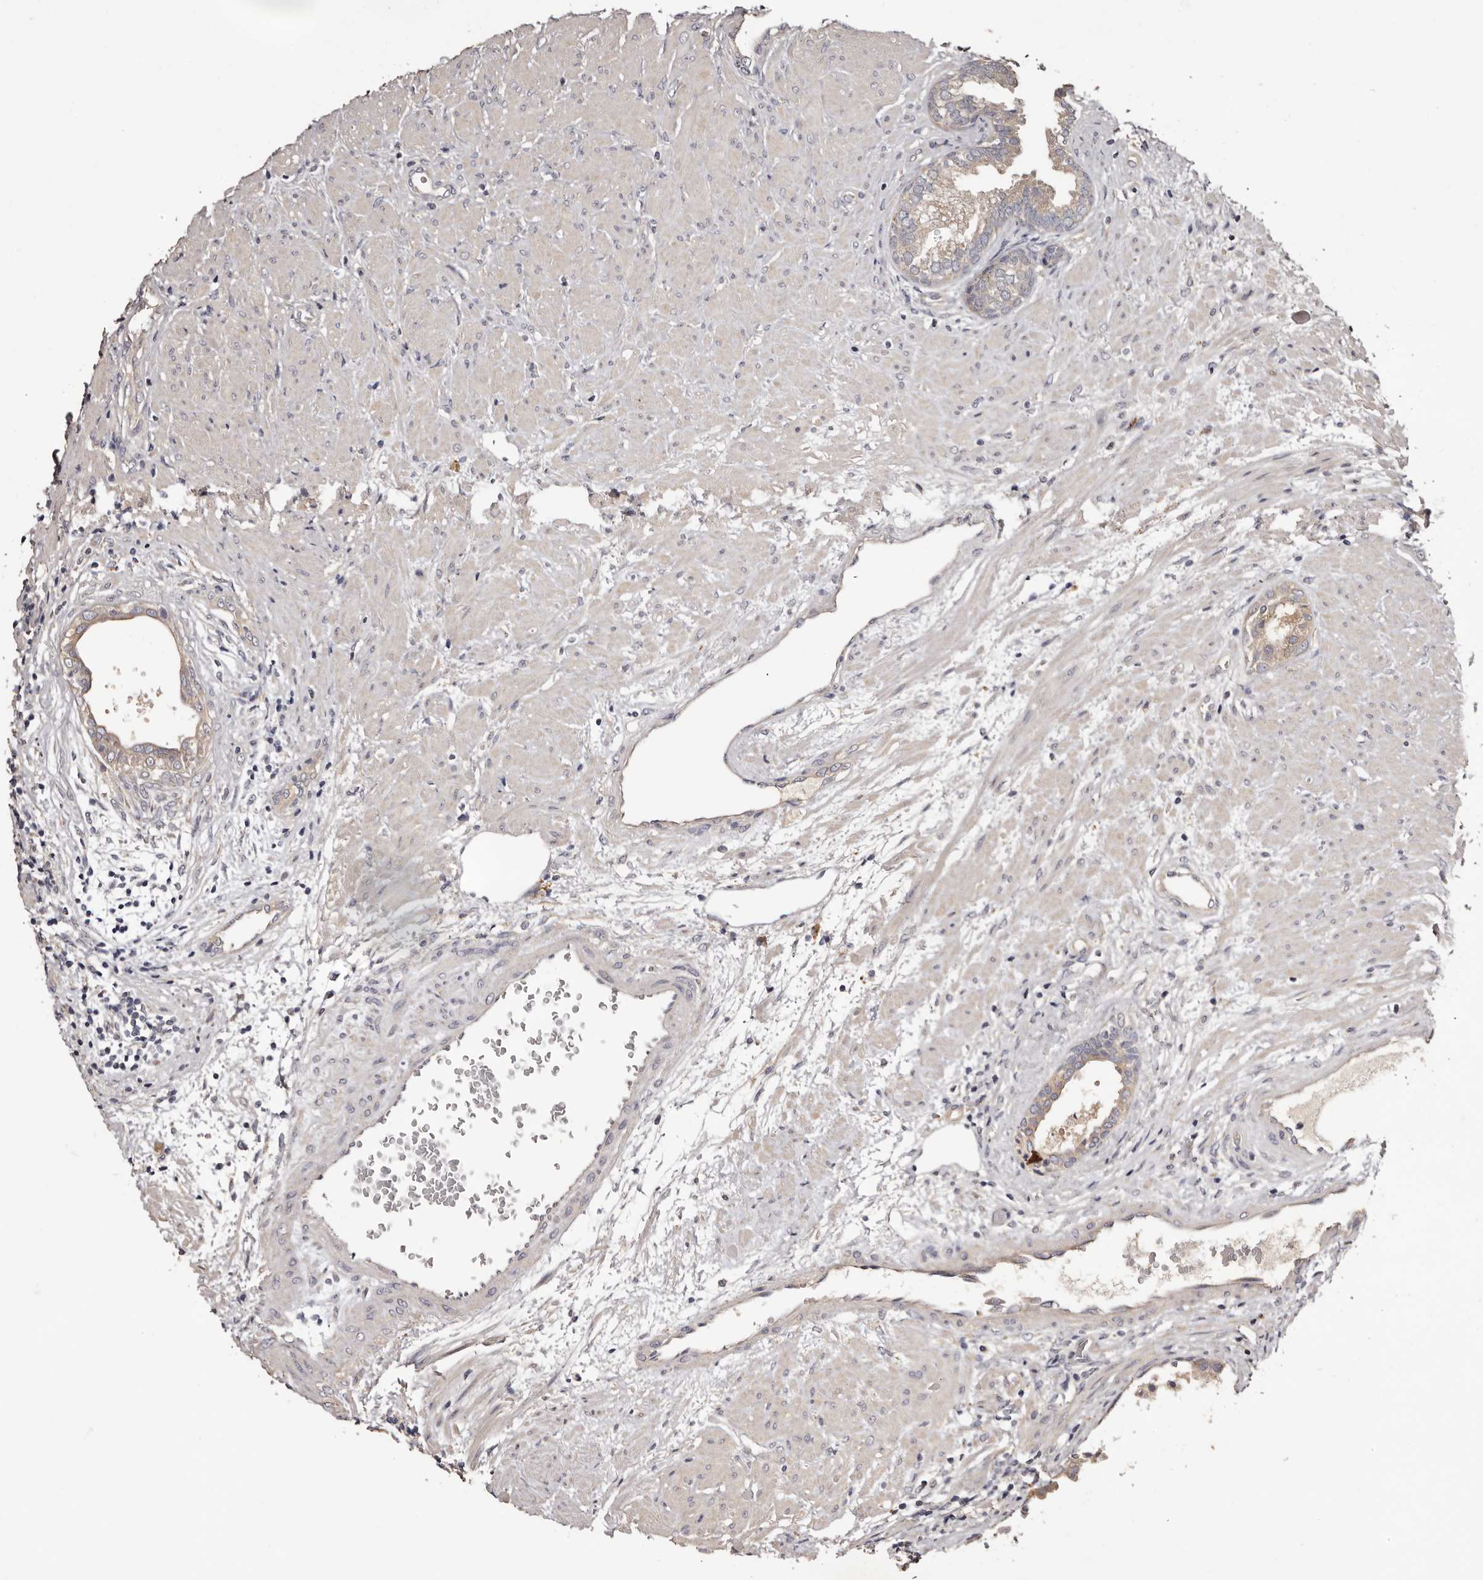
{"staining": {"intensity": "weak", "quantity": "25%-75%", "location": "cytoplasmic/membranous"}, "tissue": "prostate", "cell_type": "Glandular cells", "image_type": "normal", "snomed": [{"axis": "morphology", "description": "Normal tissue, NOS"}, {"axis": "topography", "description": "Prostate"}], "caption": "This photomicrograph shows IHC staining of normal prostate, with low weak cytoplasmic/membranous staining in about 25%-75% of glandular cells.", "gene": "ETNK1", "patient": {"sex": "male", "age": 76}}